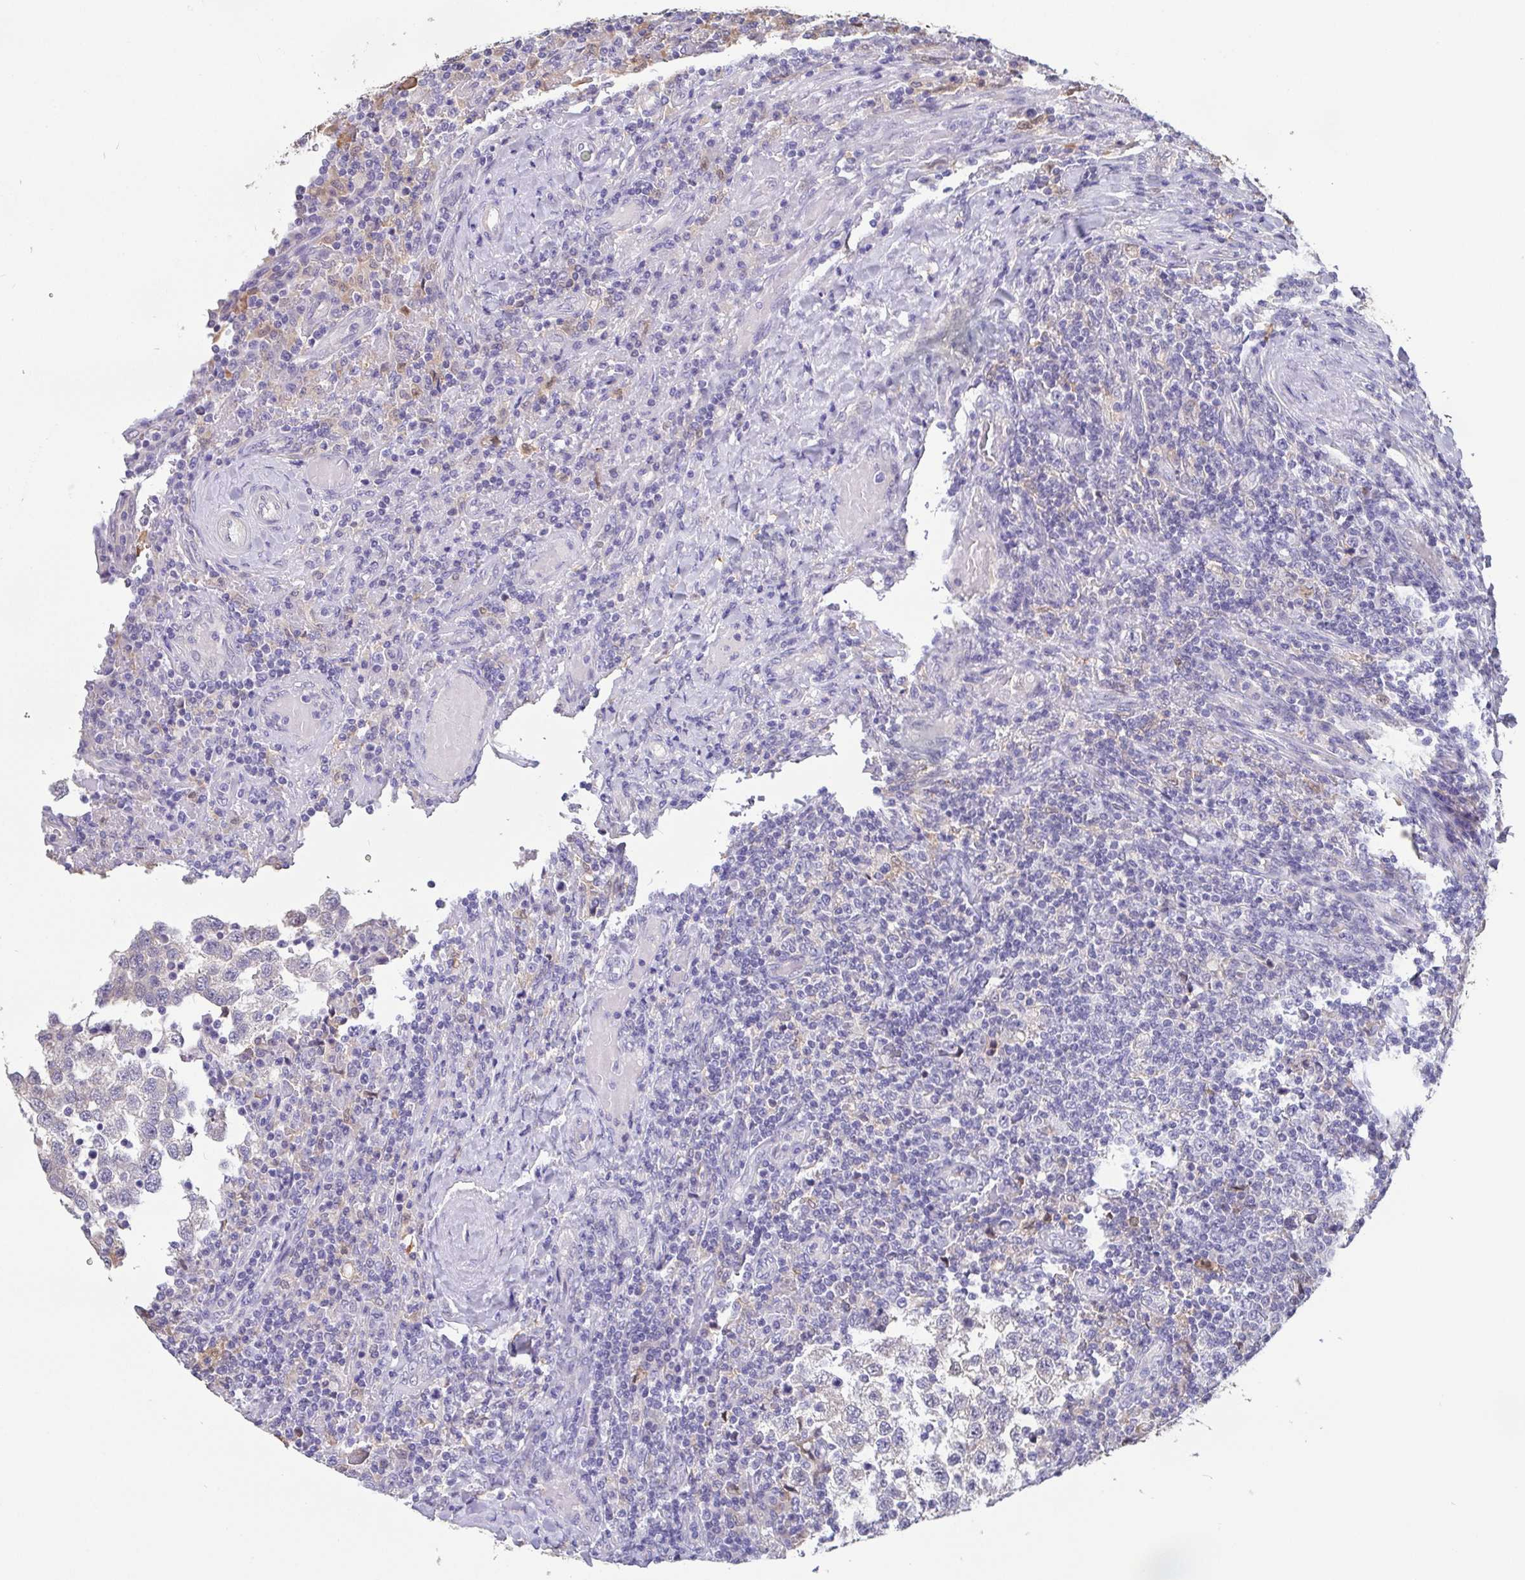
{"staining": {"intensity": "negative", "quantity": "none", "location": "none"}, "tissue": "testis cancer", "cell_type": "Tumor cells", "image_type": "cancer", "snomed": [{"axis": "morphology", "description": "Seminoma, NOS"}, {"axis": "topography", "description": "Testis"}], "caption": "Seminoma (testis) was stained to show a protein in brown. There is no significant positivity in tumor cells.", "gene": "IDH1", "patient": {"sex": "male", "age": 34}}